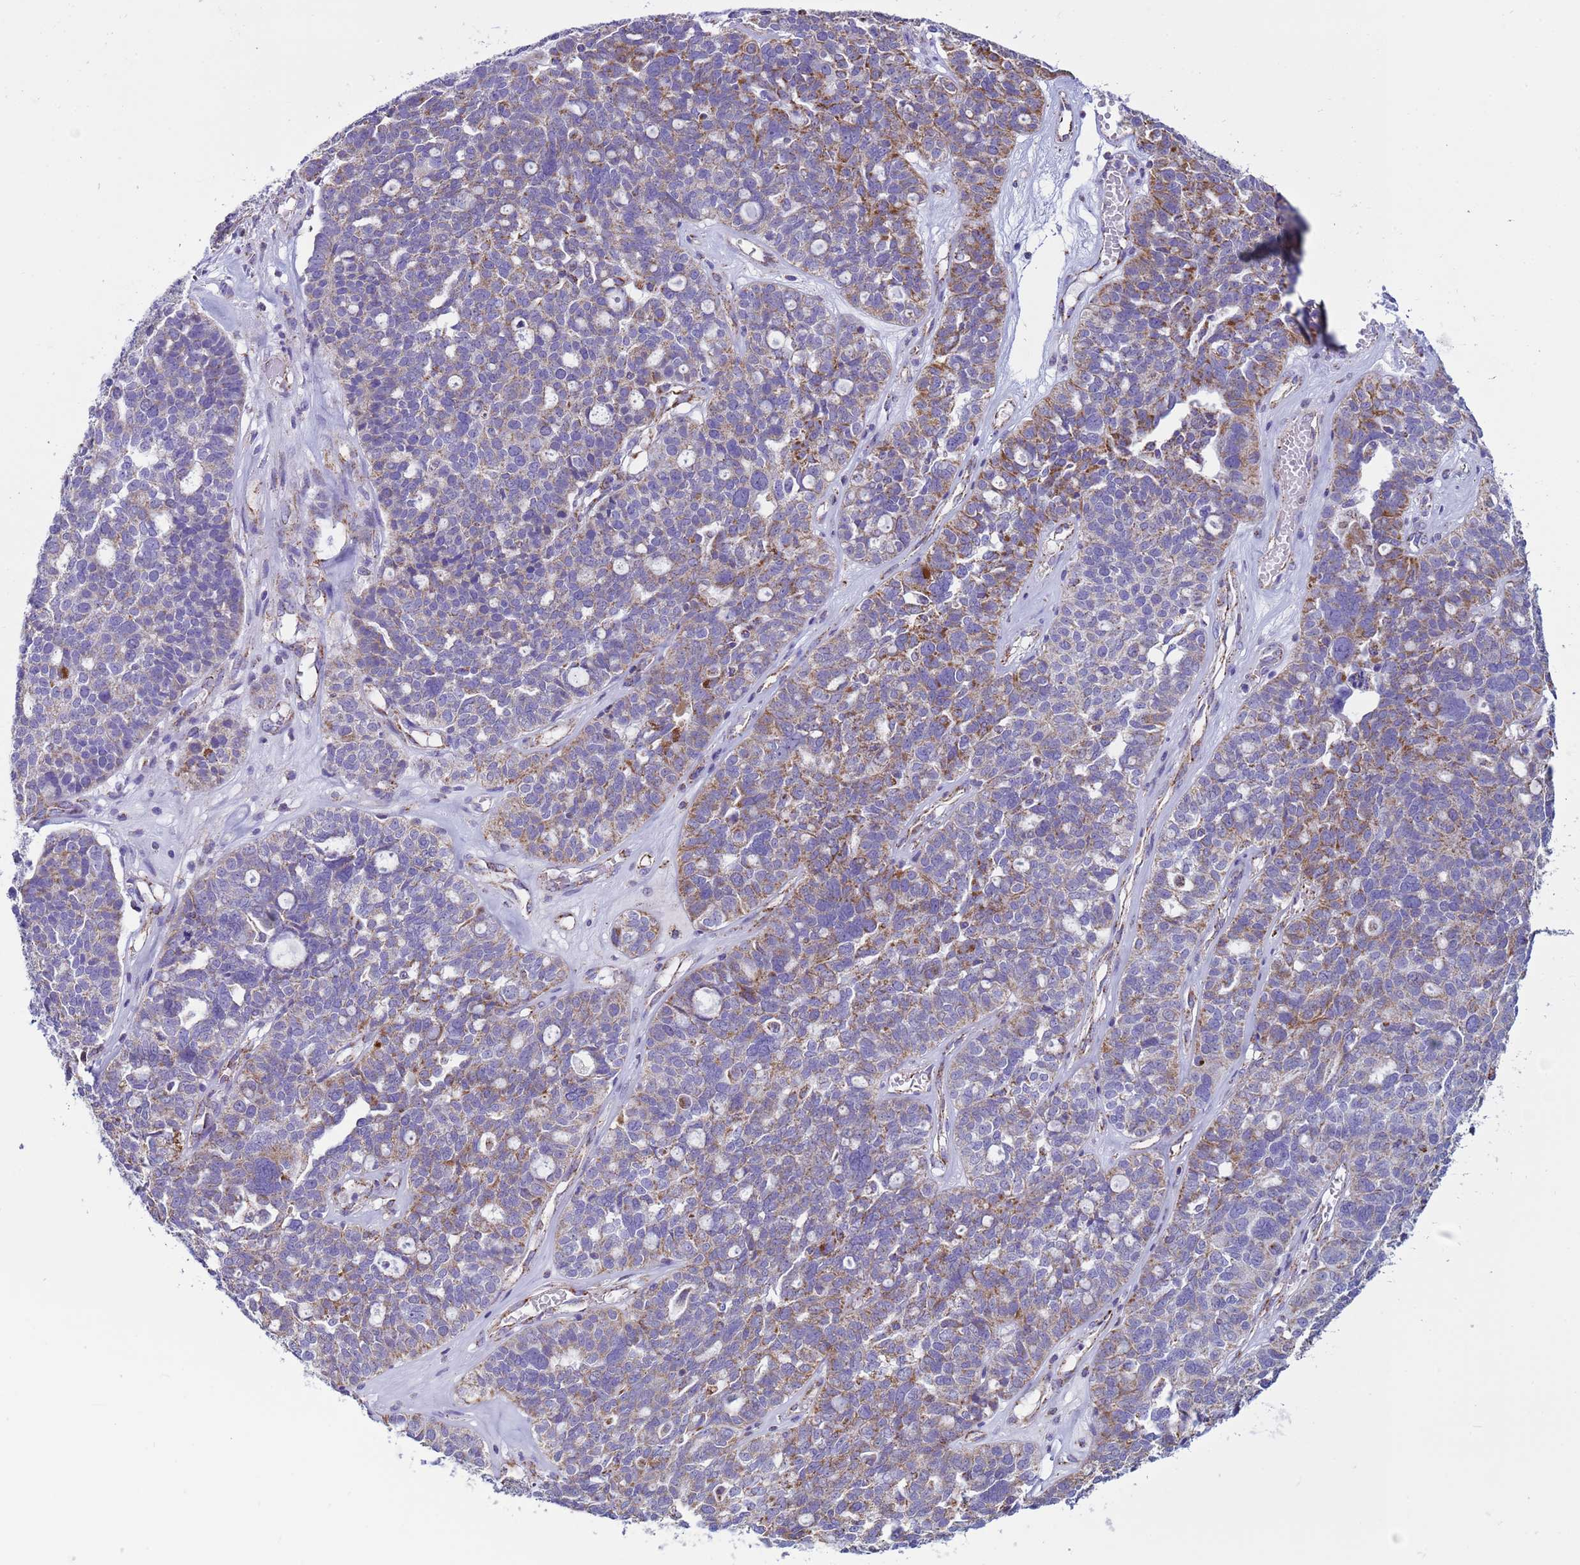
{"staining": {"intensity": "moderate", "quantity": "<25%", "location": "cytoplasmic/membranous"}, "tissue": "ovarian cancer", "cell_type": "Tumor cells", "image_type": "cancer", "snomed": [{"axis": "morphology", "description": "Cystadenocarcinoma, serous, NOS"}, {"axis": "topography", "description": "Ovary"}], "caption": "Immunohistochemistry staining of ovarian serous cystadenocarcinoma, which shows low levels of moderate cytoplasmic/membranous expression in approximately <25% of tumor cells indicating moderate cytoplasmic/membranous protein expression. The staining was performed using DAB (3,3'-diaminobenzidine) (brown) for protein detection and nuclei were counterstained in hematoxylin (blue).", "gene": "NCALD", "patient": {"sex": "female", "age": 59}}